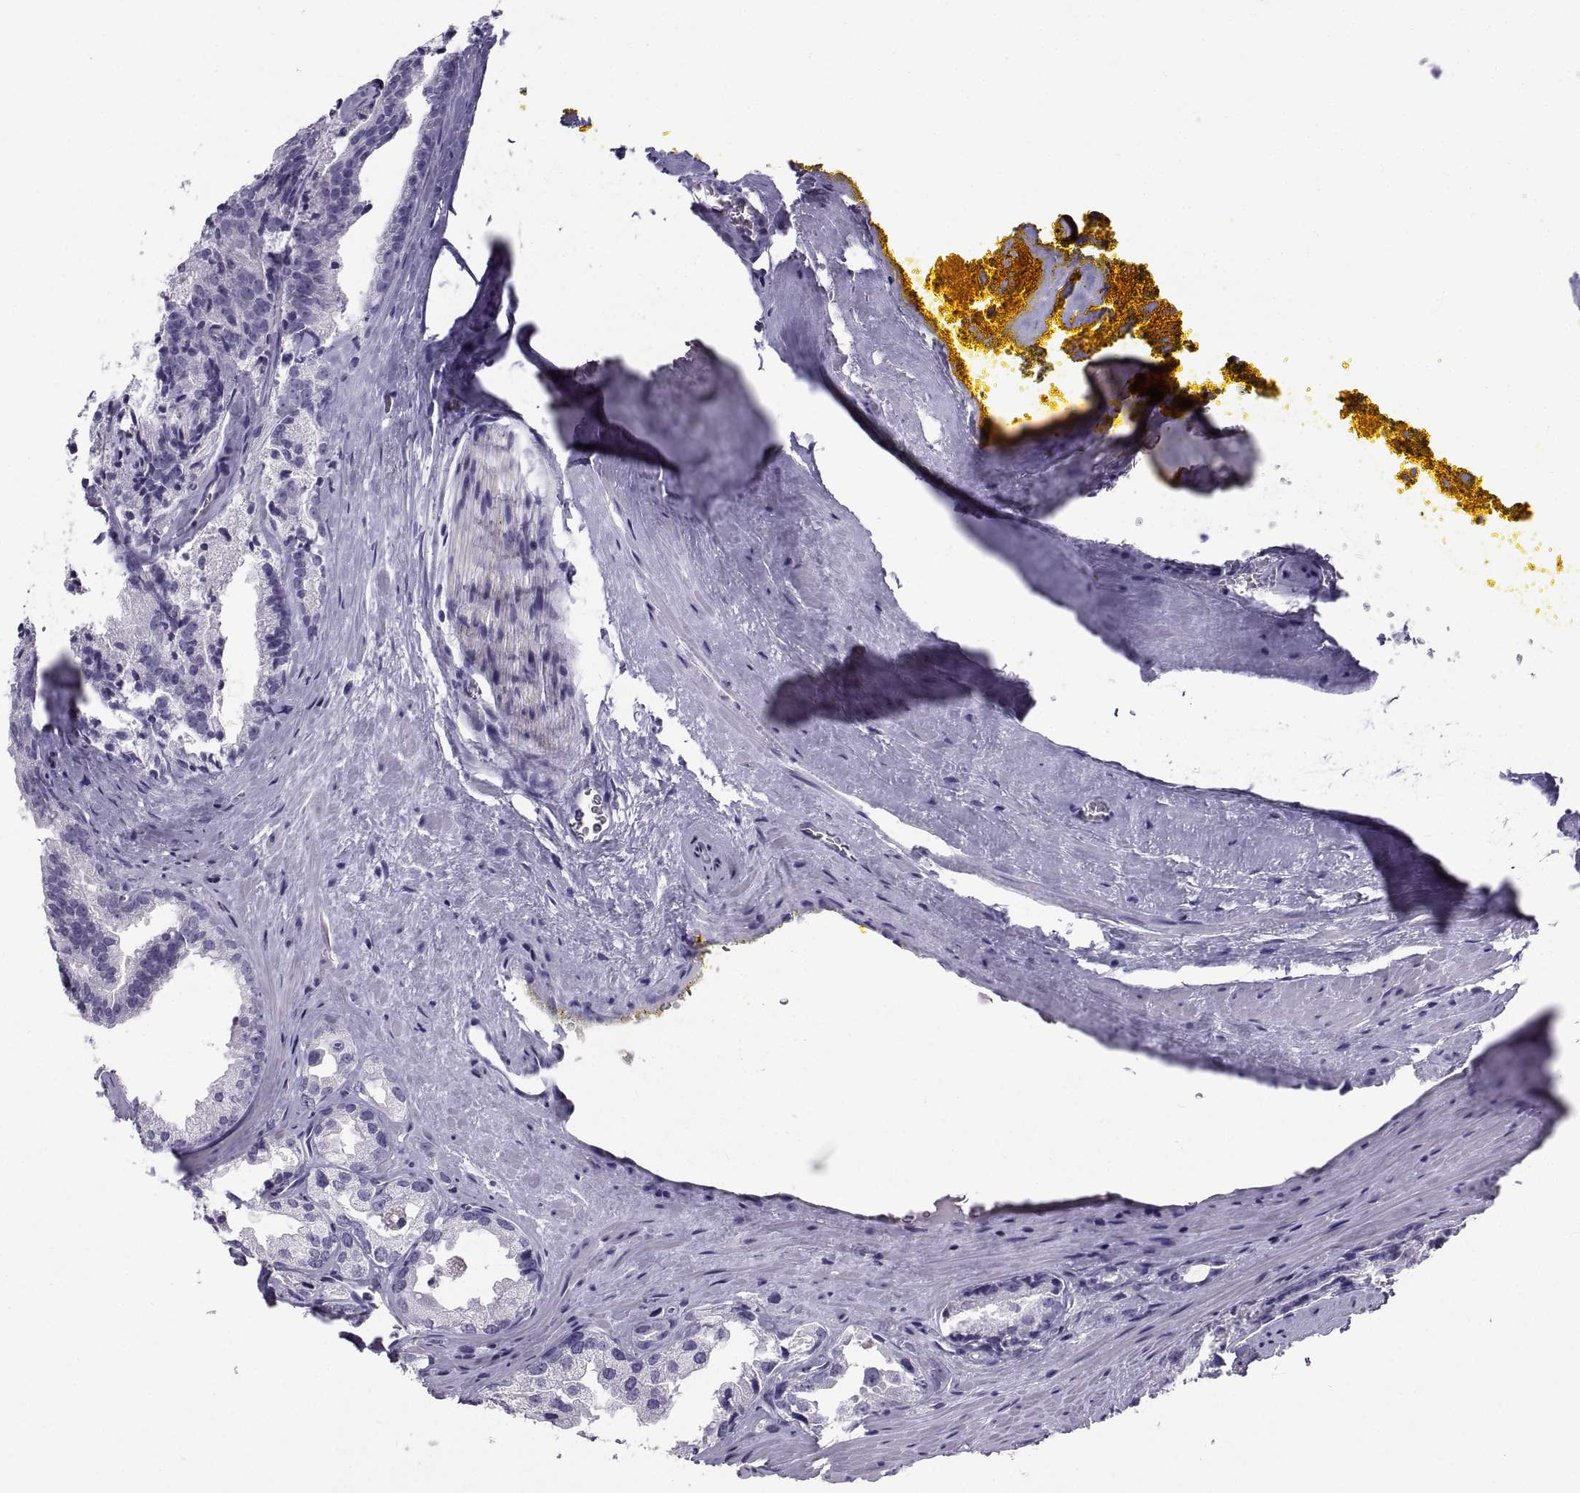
{"staining": {"intensity": "negative", "quantity": "none", "location": "none"}, "tissue": "prostate cancer", "cell_type": "Tumor cells", "image_type": "cancer", "snomed": [{"axis": "morphology", "description": "Adenocarcinoma, NOS"}, {"axis": "morphology", "description": "Adenocarcinoma, High grade"}, {"axis": "topography", "description": "Prostate"}], "caption": "There is no significant expression in tumor cells of prostate adenocarcinoma. (Brightfield microscopy of DAB immunohistochemistry at high magnification).", "gene": "PCSK1N", "patient": {"sex": "male", "age": 70}}